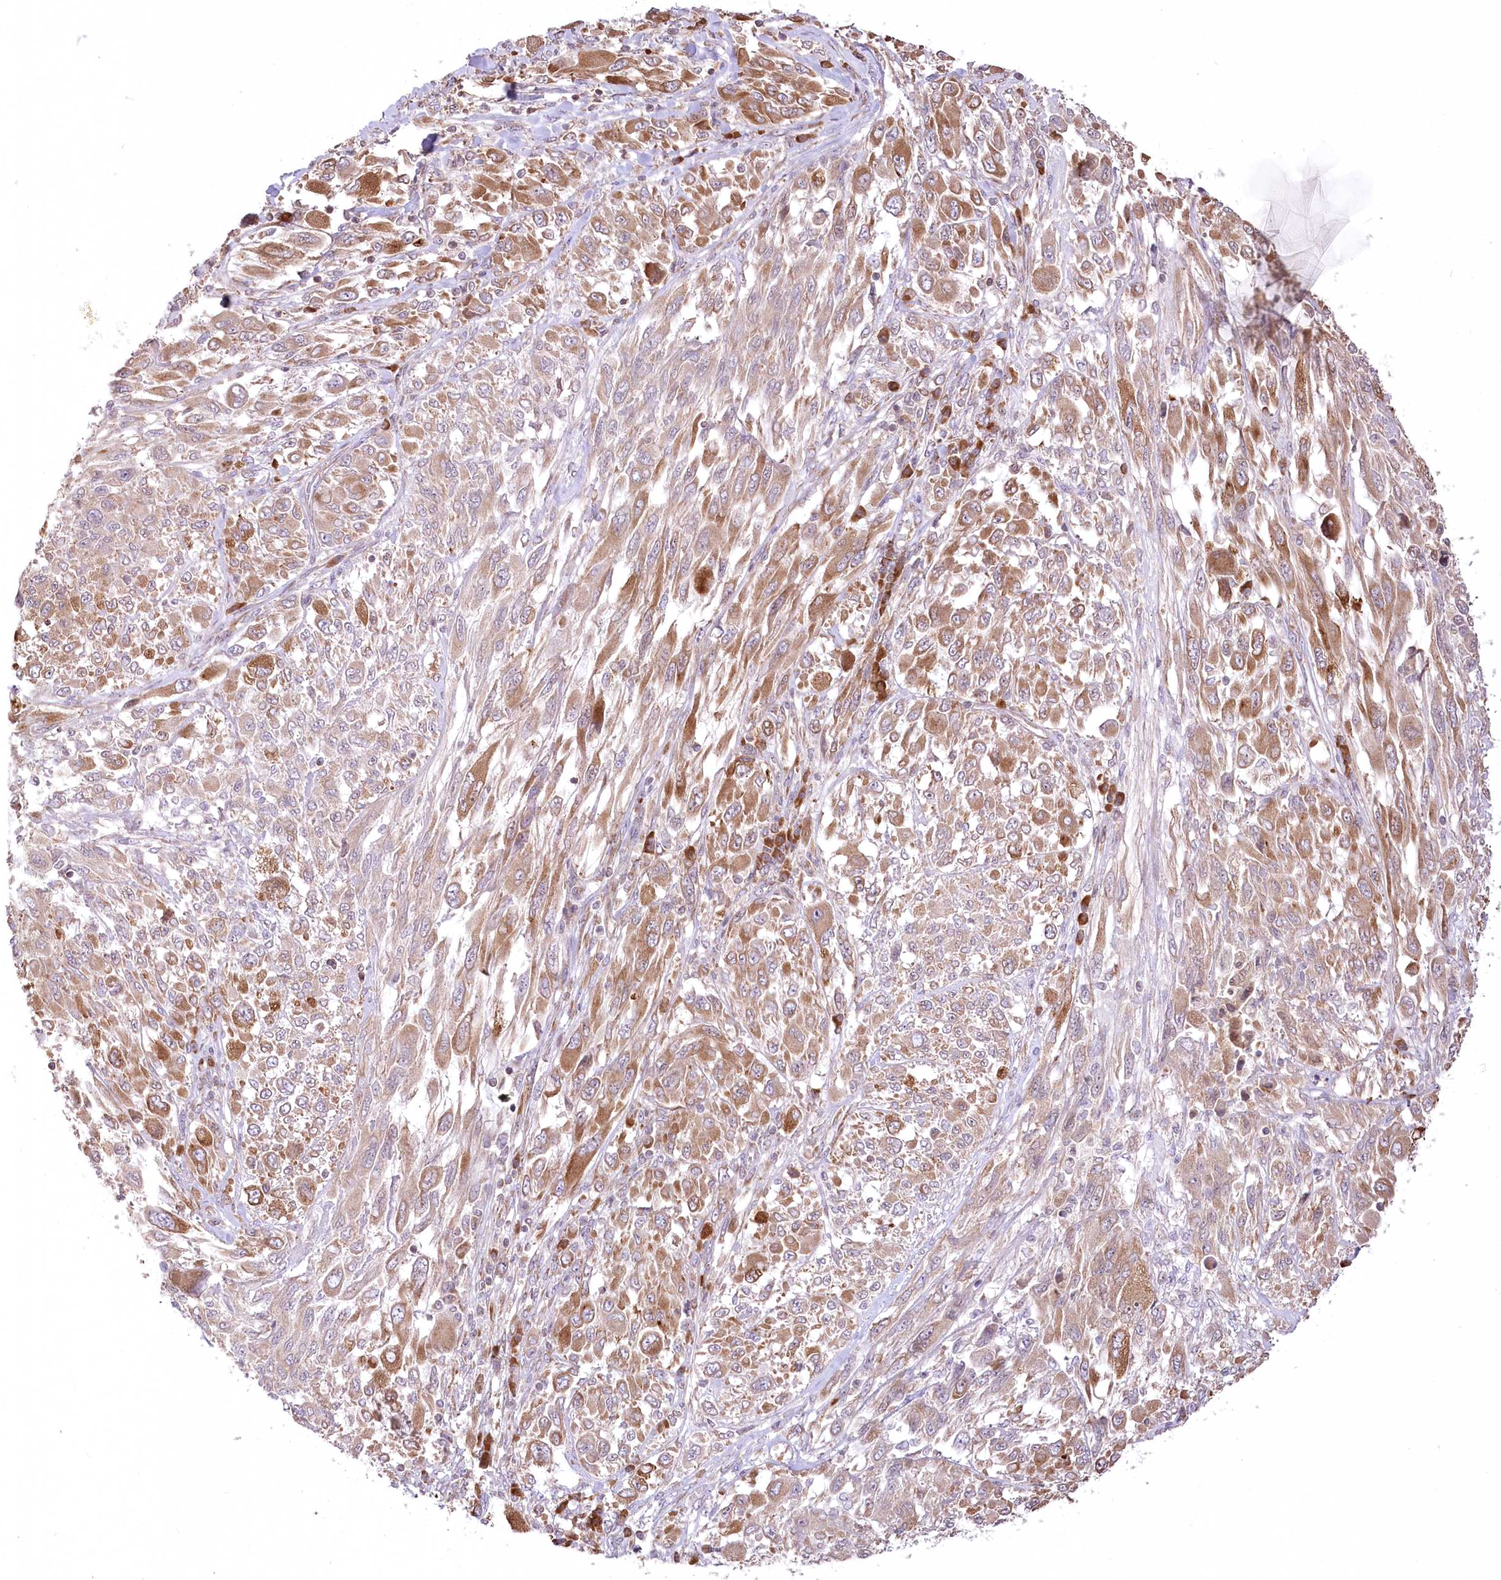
{"staining": {"intensity": "moderate", "quantity": ">75%", "location": "cytoplasmic/membranous"}, "tissue": "melanoma", "cell_type": "Tumor cells", "image_type": "cancer", "snomed": [{"axis": "morphology", "description": "Malignant melanoma, NOS"}, {"axis": "topography", "description": "Skin"}], "caption": "Immunohistochemical staining of human melanoma demonstrates moderate cytoplasmic/membranous protein positivity in about >75% of tumor cells.", "gene": "STT3B", "patient": {"sex": "female", "age": 91}}